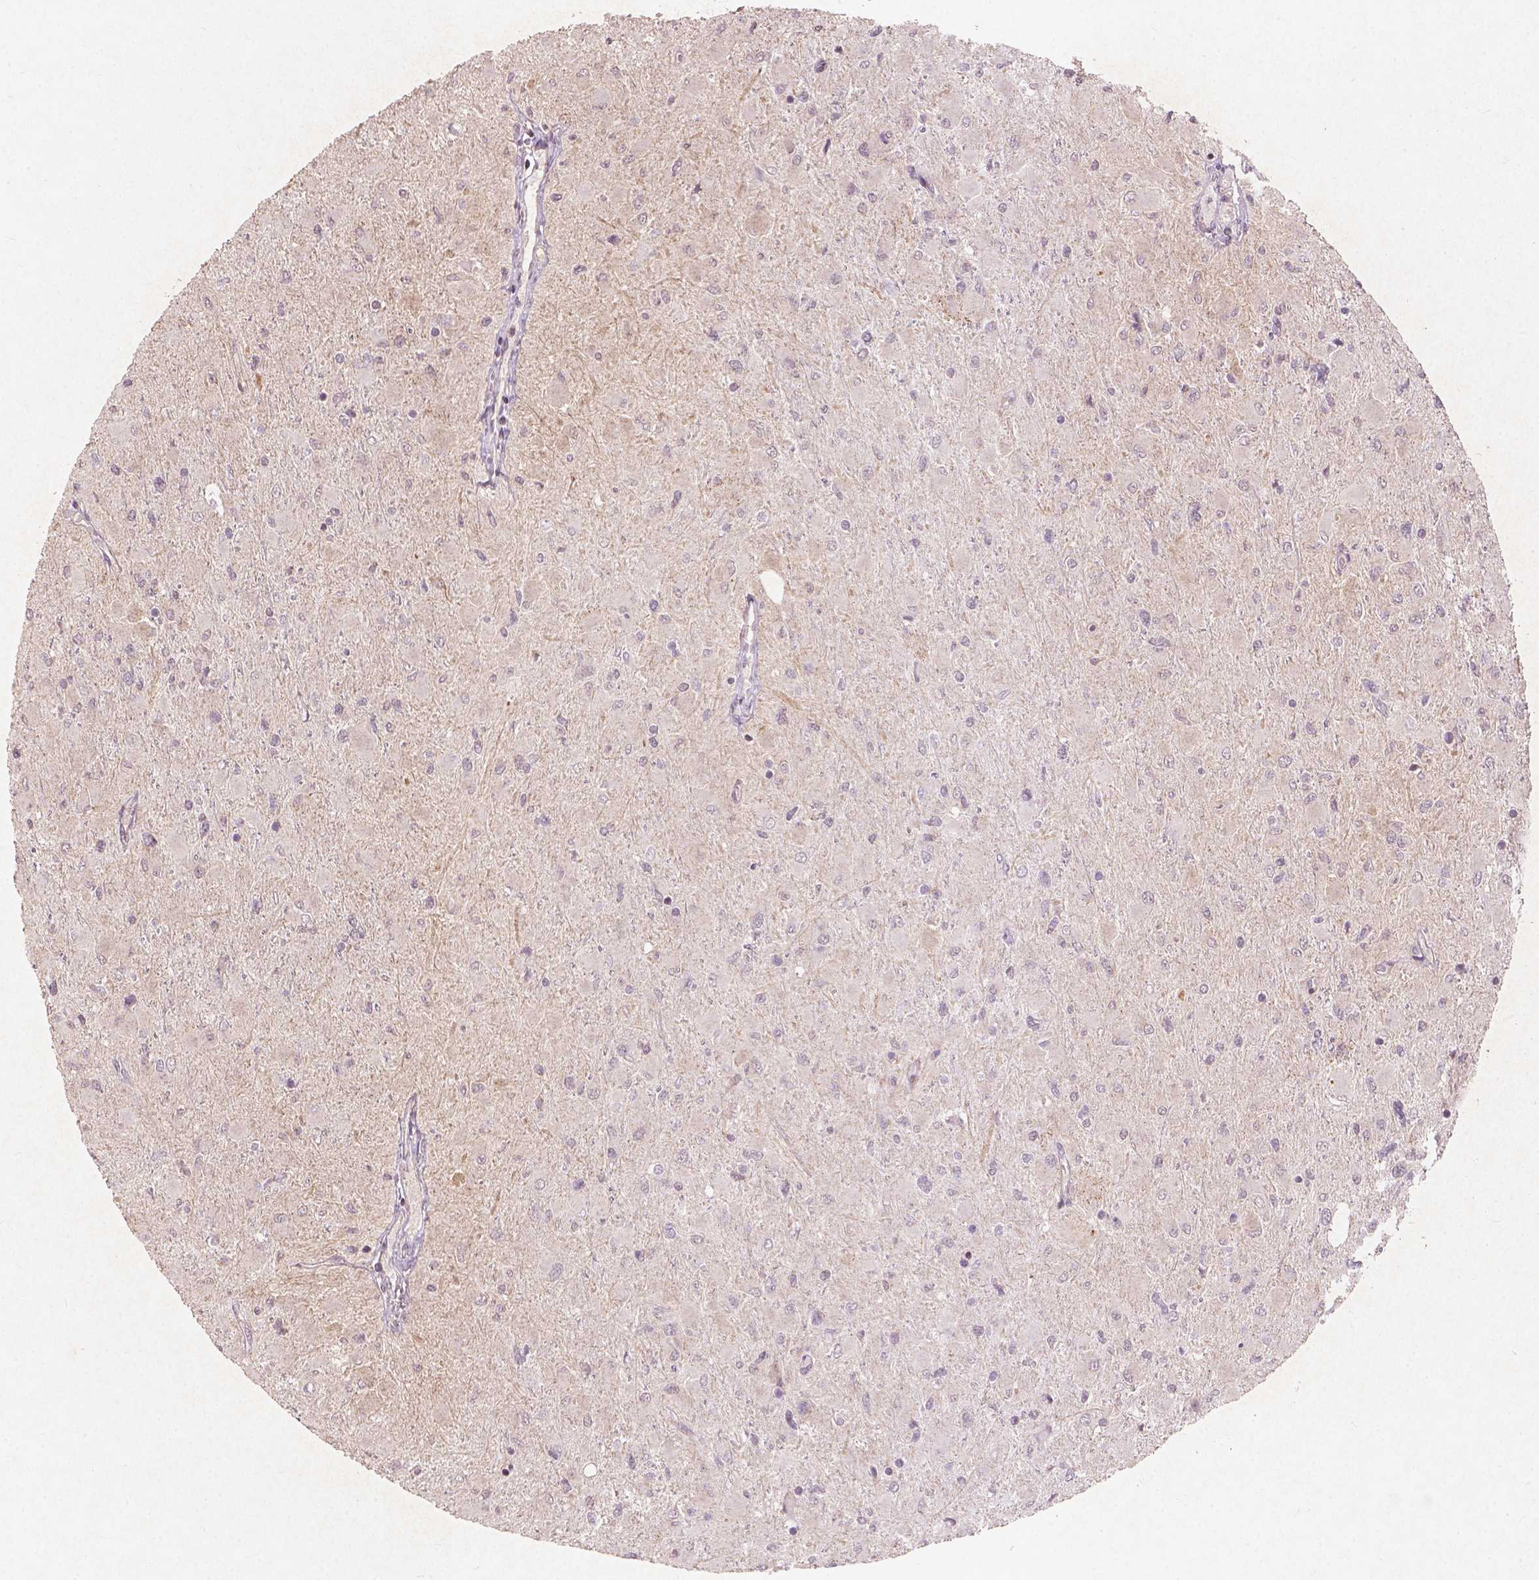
{"staining": {"intensity": "negative", "quantity": "none", "location": "none"}, "tissue": "glioma", "cell_type": "Tumor cells", "image_type": "cancer", "snomed": [{"axis": "morphology", "description": "Glioma, malignant, High grade"}, {"axis": "topography", "description": "Cerebral cortex"}], "caption": "The immunohistochemistry (IHC) micrograph has no significant staining in tumor cells of glioma tissue.", "gene": "SMAD2", "patient": {"sex": "female", "age": 36}}